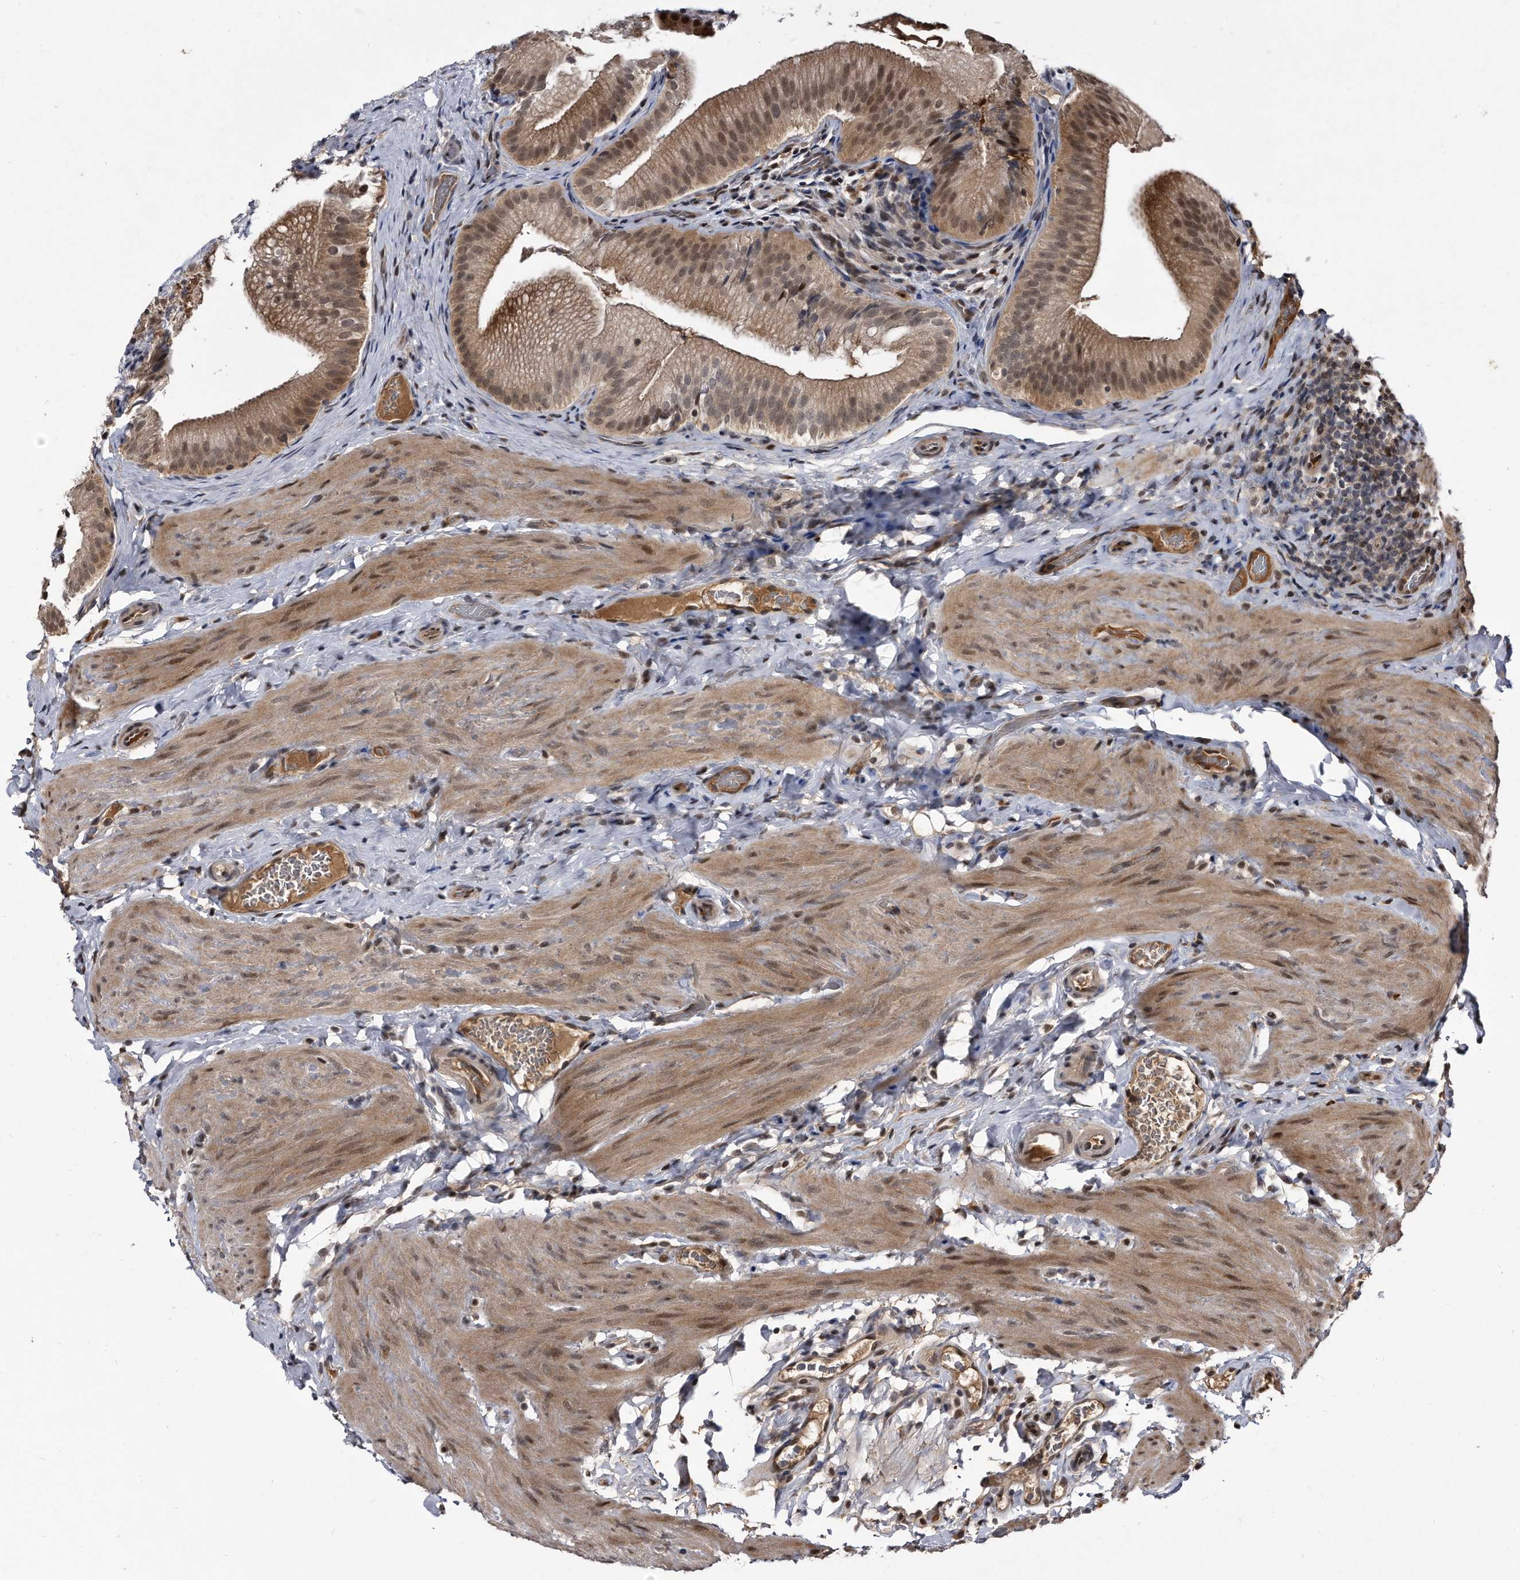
{"staining": {"intensity": "moderate", "quantity": ">75%", "location": "cytoplasmic/membranous,nuclear"}, "tissue": "gallbladder", "cell_type": "Glandular cells", "image_type": "normal", "snomed": [{"axis": "morphology", "description": "Normal tissue, NOS"}, {"axis": "topography", "description": "Gallbladder"}], "caption": "Unremarkable gallbladder was stained to show a protein in brown. There is medium levels of moderate cytoplasmic/membranous,nuclear expression in approximately >75% of glandular cells. (DAB (3,3'-diaminobenzidine) = brown stain, brightfield microscopy at high magnification).", "gene": "RAD23B", "patient": {"sex": "female", "age": 30}}